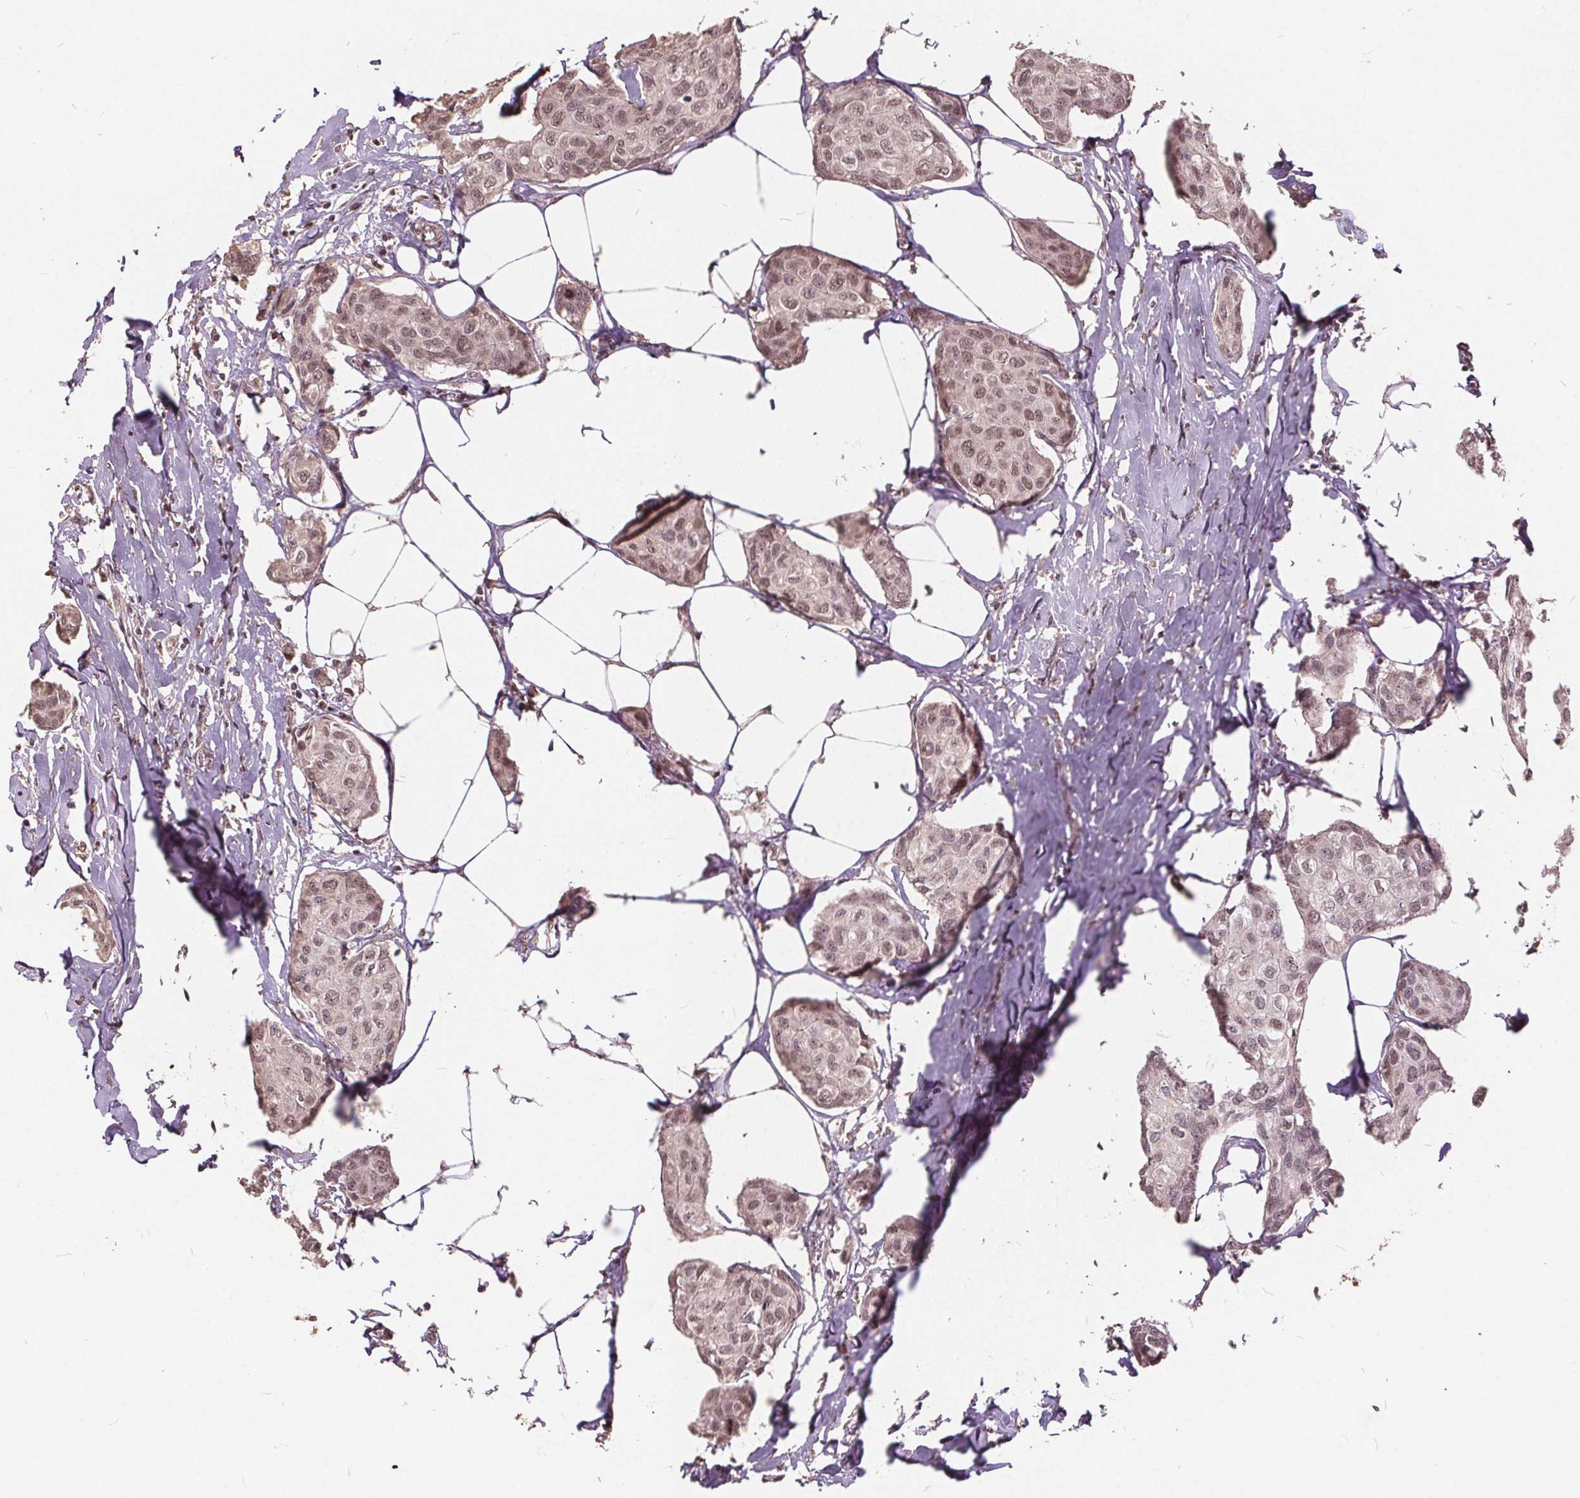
{"staining": {"intensity": "weak", "quantity": ">75%", "location": "nuclear"}, "tissue": "breast cancer", "cell_type": "Tumor cells", "image_type": "cancer", "snomed": [{"axis": "morphology", "description": "Duct carcinoma"}, {"axis": "topography", "description": "Breast"}], "caption": "Weak nuclear expression is present in approximately >75% of tumor cells in breast cancer.", "gene": "DNMT3B", "patient": {"sex": "female", "age": 80}}